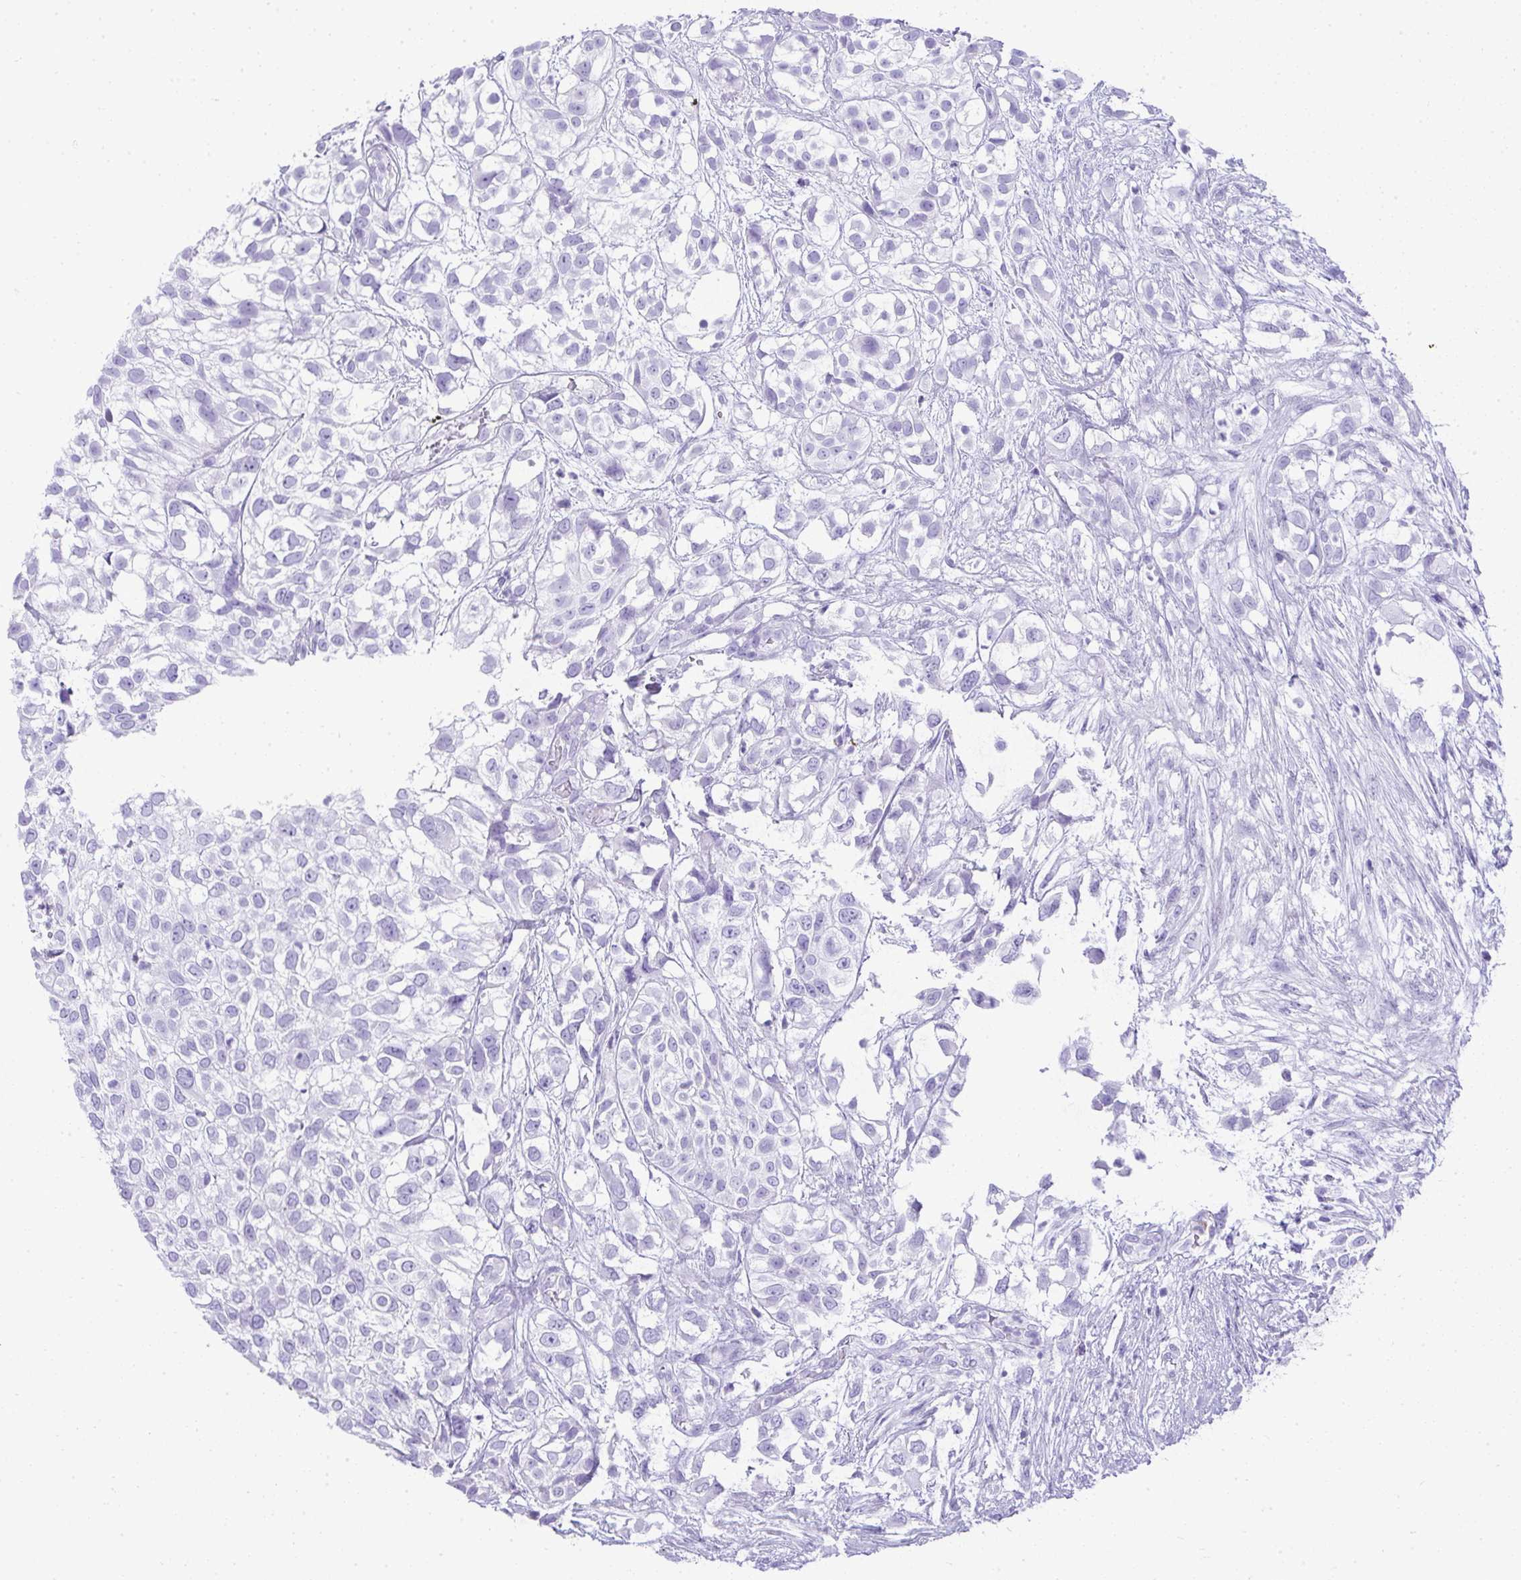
{"staining": {"intensity": "negative", "quantity": "none", "location": "none"}, "tissue": "urothelial cancer", "cell_type": "Tumor cells", "image_type": "cancer", "snomed": [{"axis": "morphology", "description": "Urothelial carcinoma, High grade"}, {"axis": "topography", "description": "Urinary bladder"}], "caption": "Immunohistochemistry (IHC) of urothelial cancer shows no staining in tumor cells.", "gene": "CDADC1", "patient": {"sex": "male", "age": 56}}